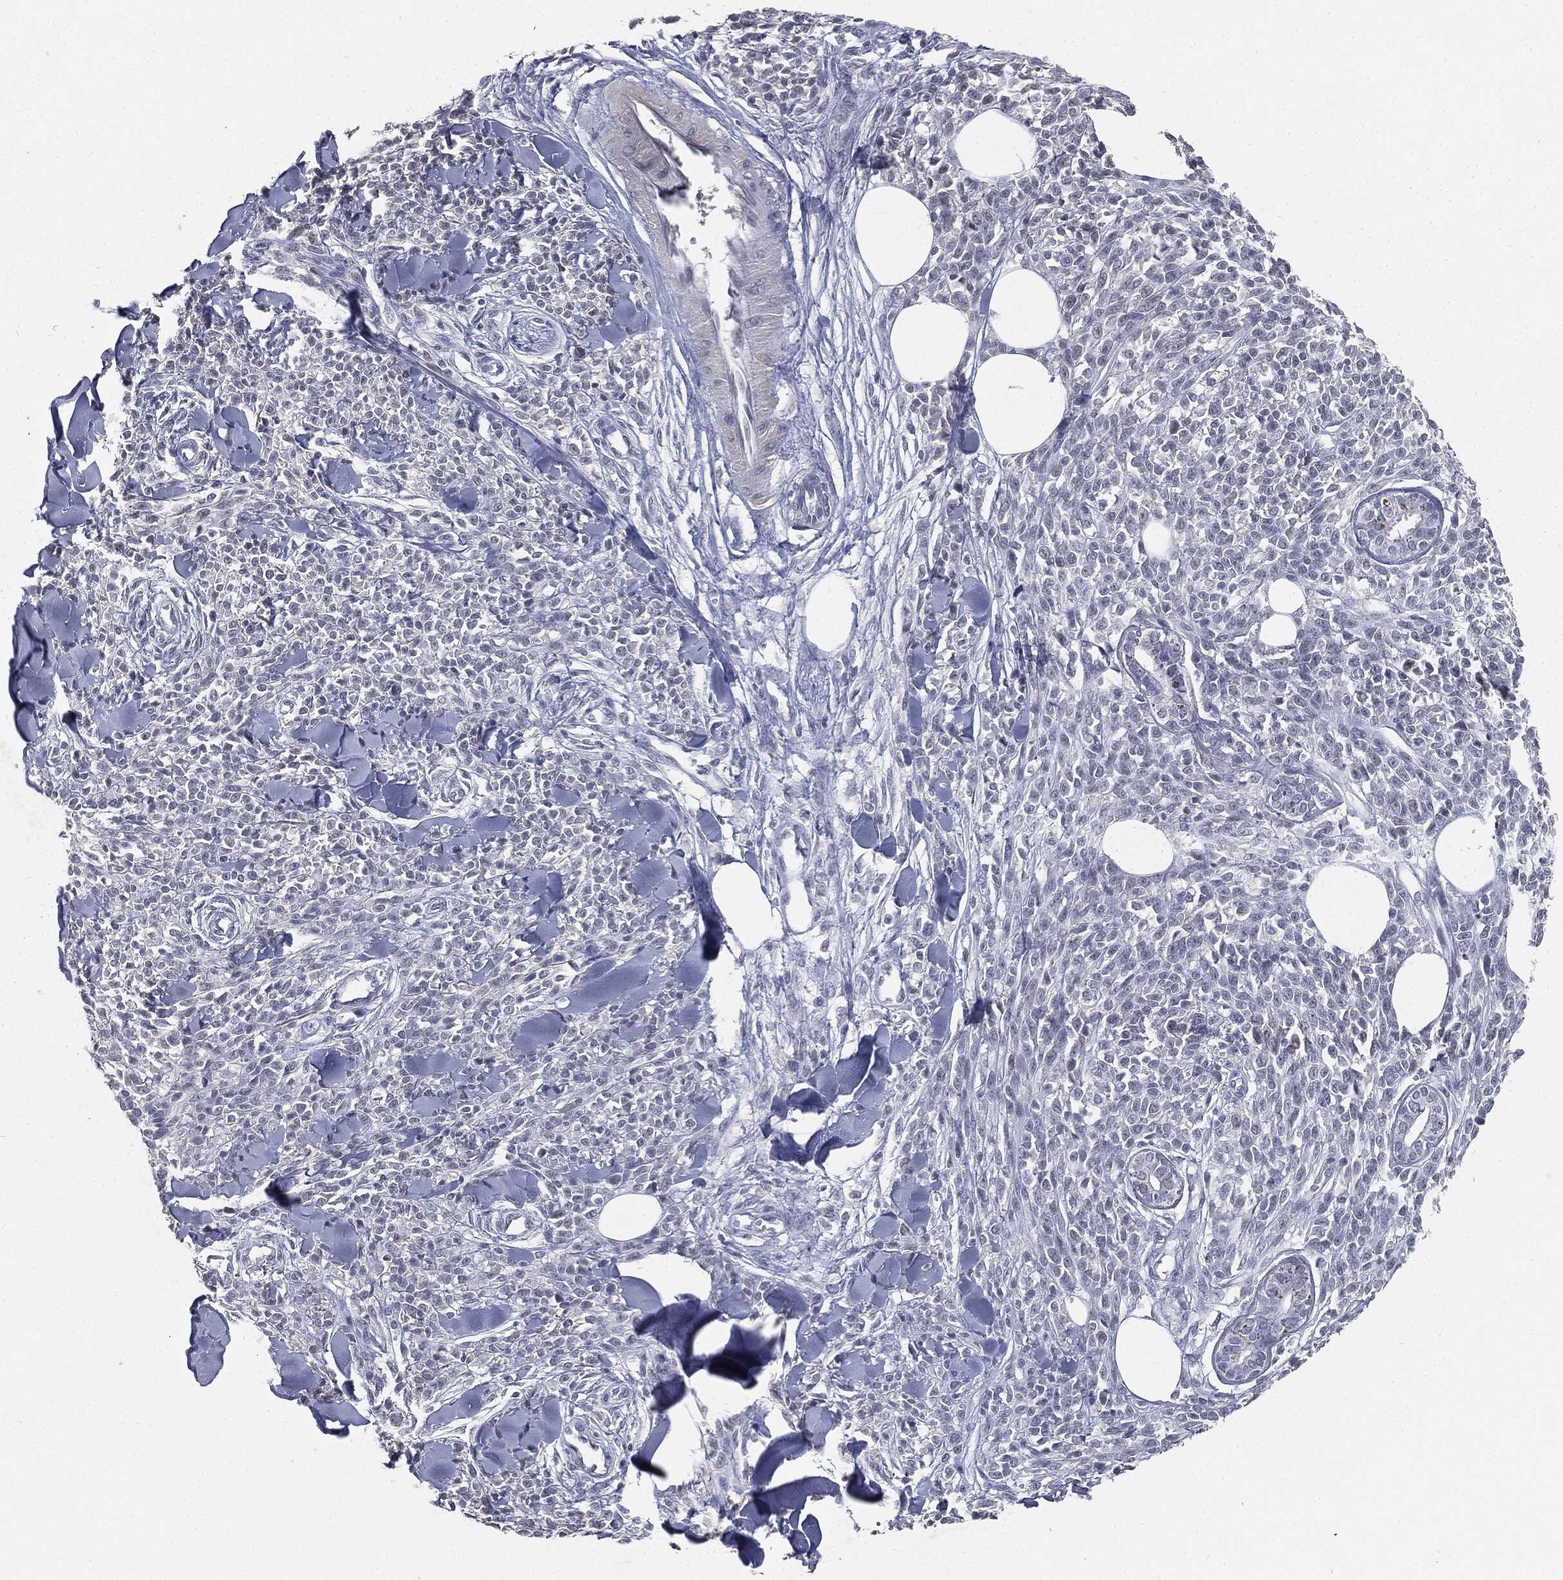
{"staining": {"intensity": "negative", "quantity": "none", "location": "none"}, "tissue": "melanoma", "cell_type": "Tumor cells", "image_type": "cancer", "snomed": [{"axis": "morphology", "description": "Malignant melanoma, NOS"}, {"axis": "topography", "description": "Skin"}, {"axis": "topography", "description": "Skin of trunk"}], "caption": "Human malignant melanoma stained for a protein using immunohistochemistry demonstrates no expression in tumor cells.", "gene": "SLC2A2", "patient": {"sex": "male", "age": 74}}